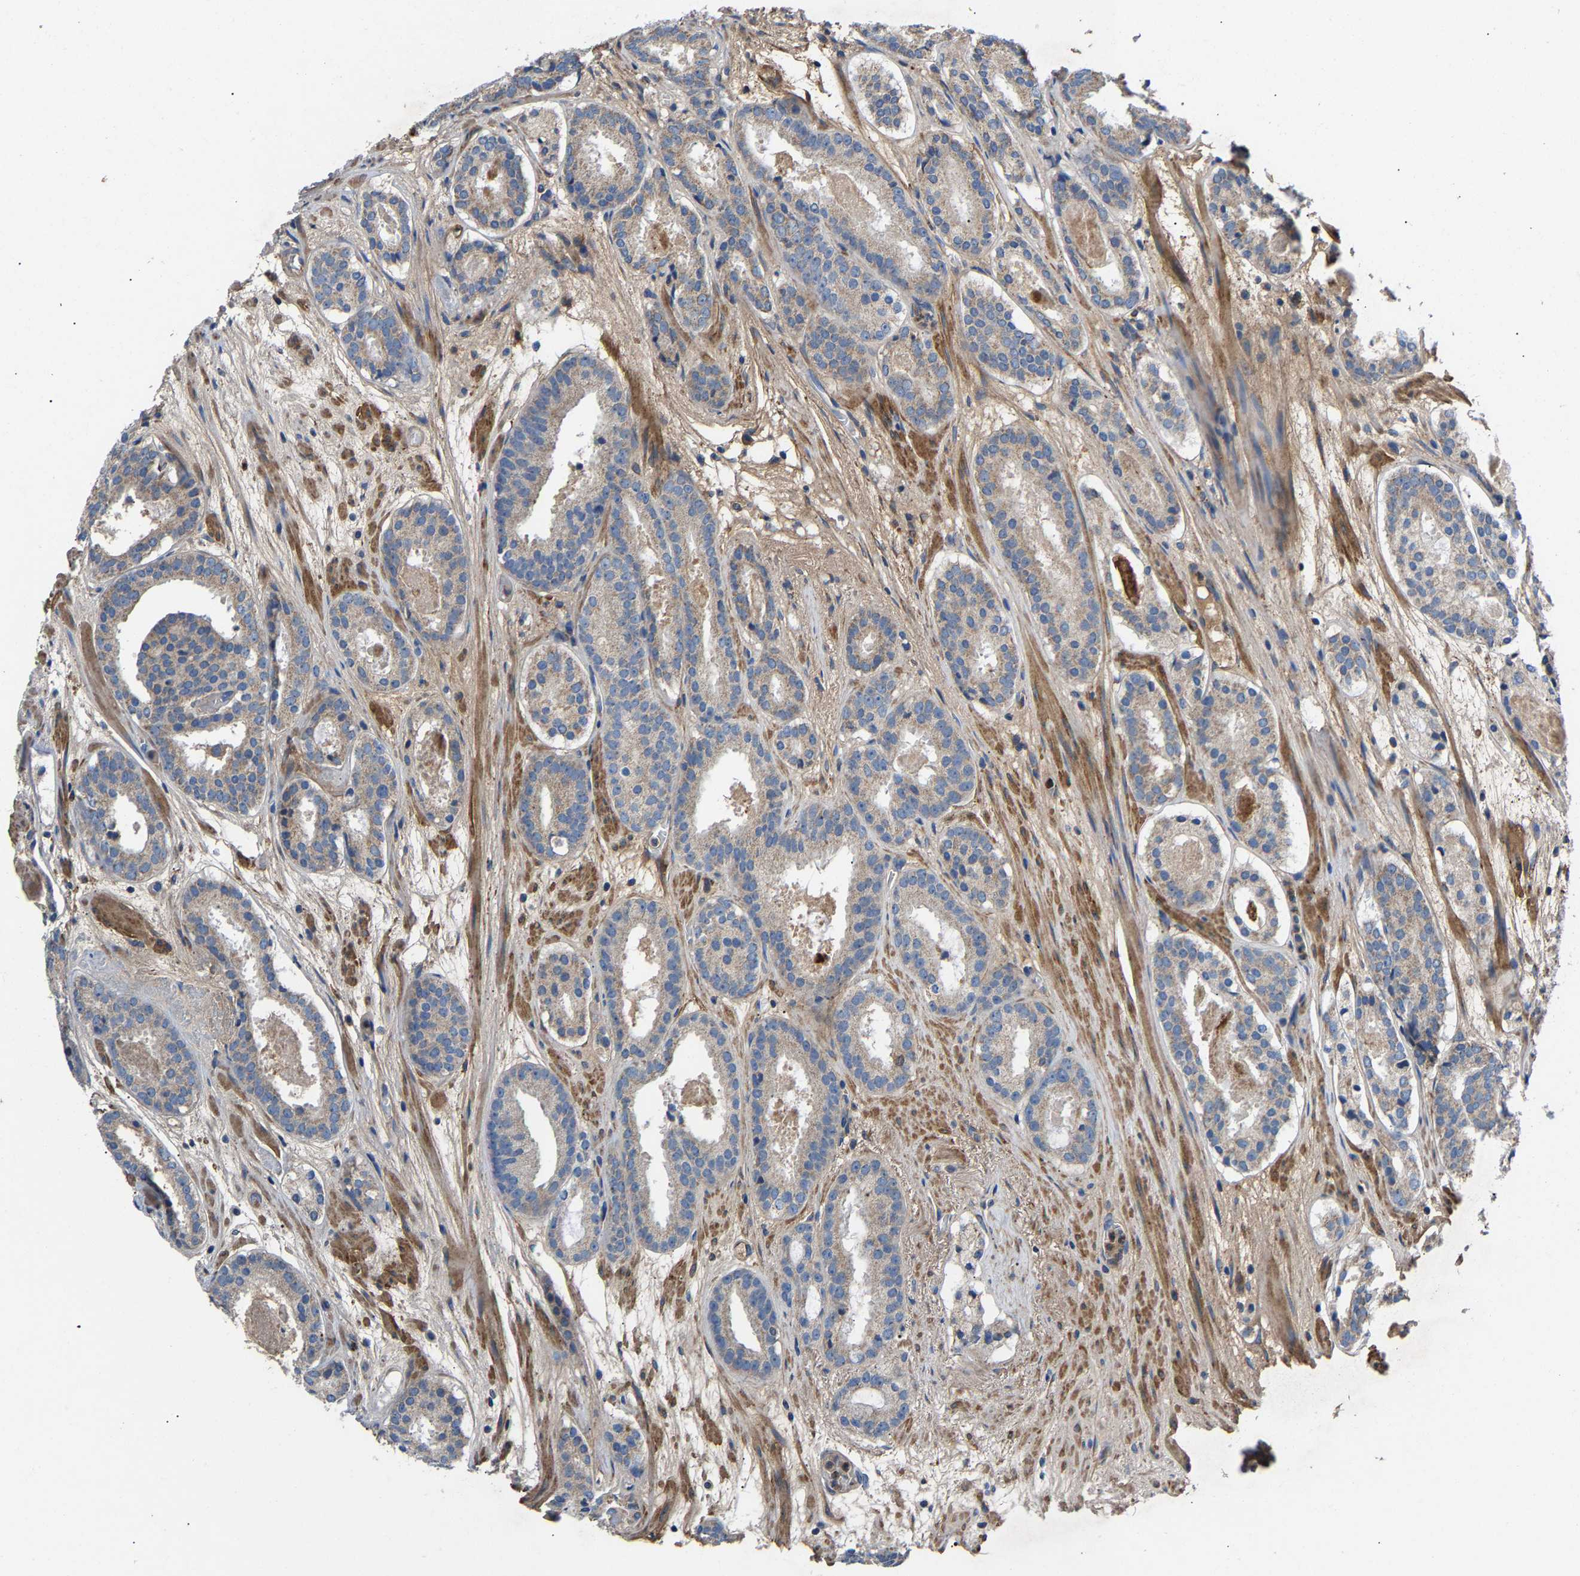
{"staining": {"intensity": "negative", "quantity": "none", "location": "none"}, "tissue": "prostate cancer", "cell_type": "Tumor cells", "image_type": "cancer", "snomed": [{"axis": "morphology", "description": "Adenocarcinoma, Low grade"}, {"axis": "topography", "description": "Prostate"}], "caption": "The IHC histopathology image has no significant positivity in tumor cells of prostate adenocarcinoma (low-grade) tissue.", "gene": "CCDC171", "patient": {"sex": "male", "age": 69}}